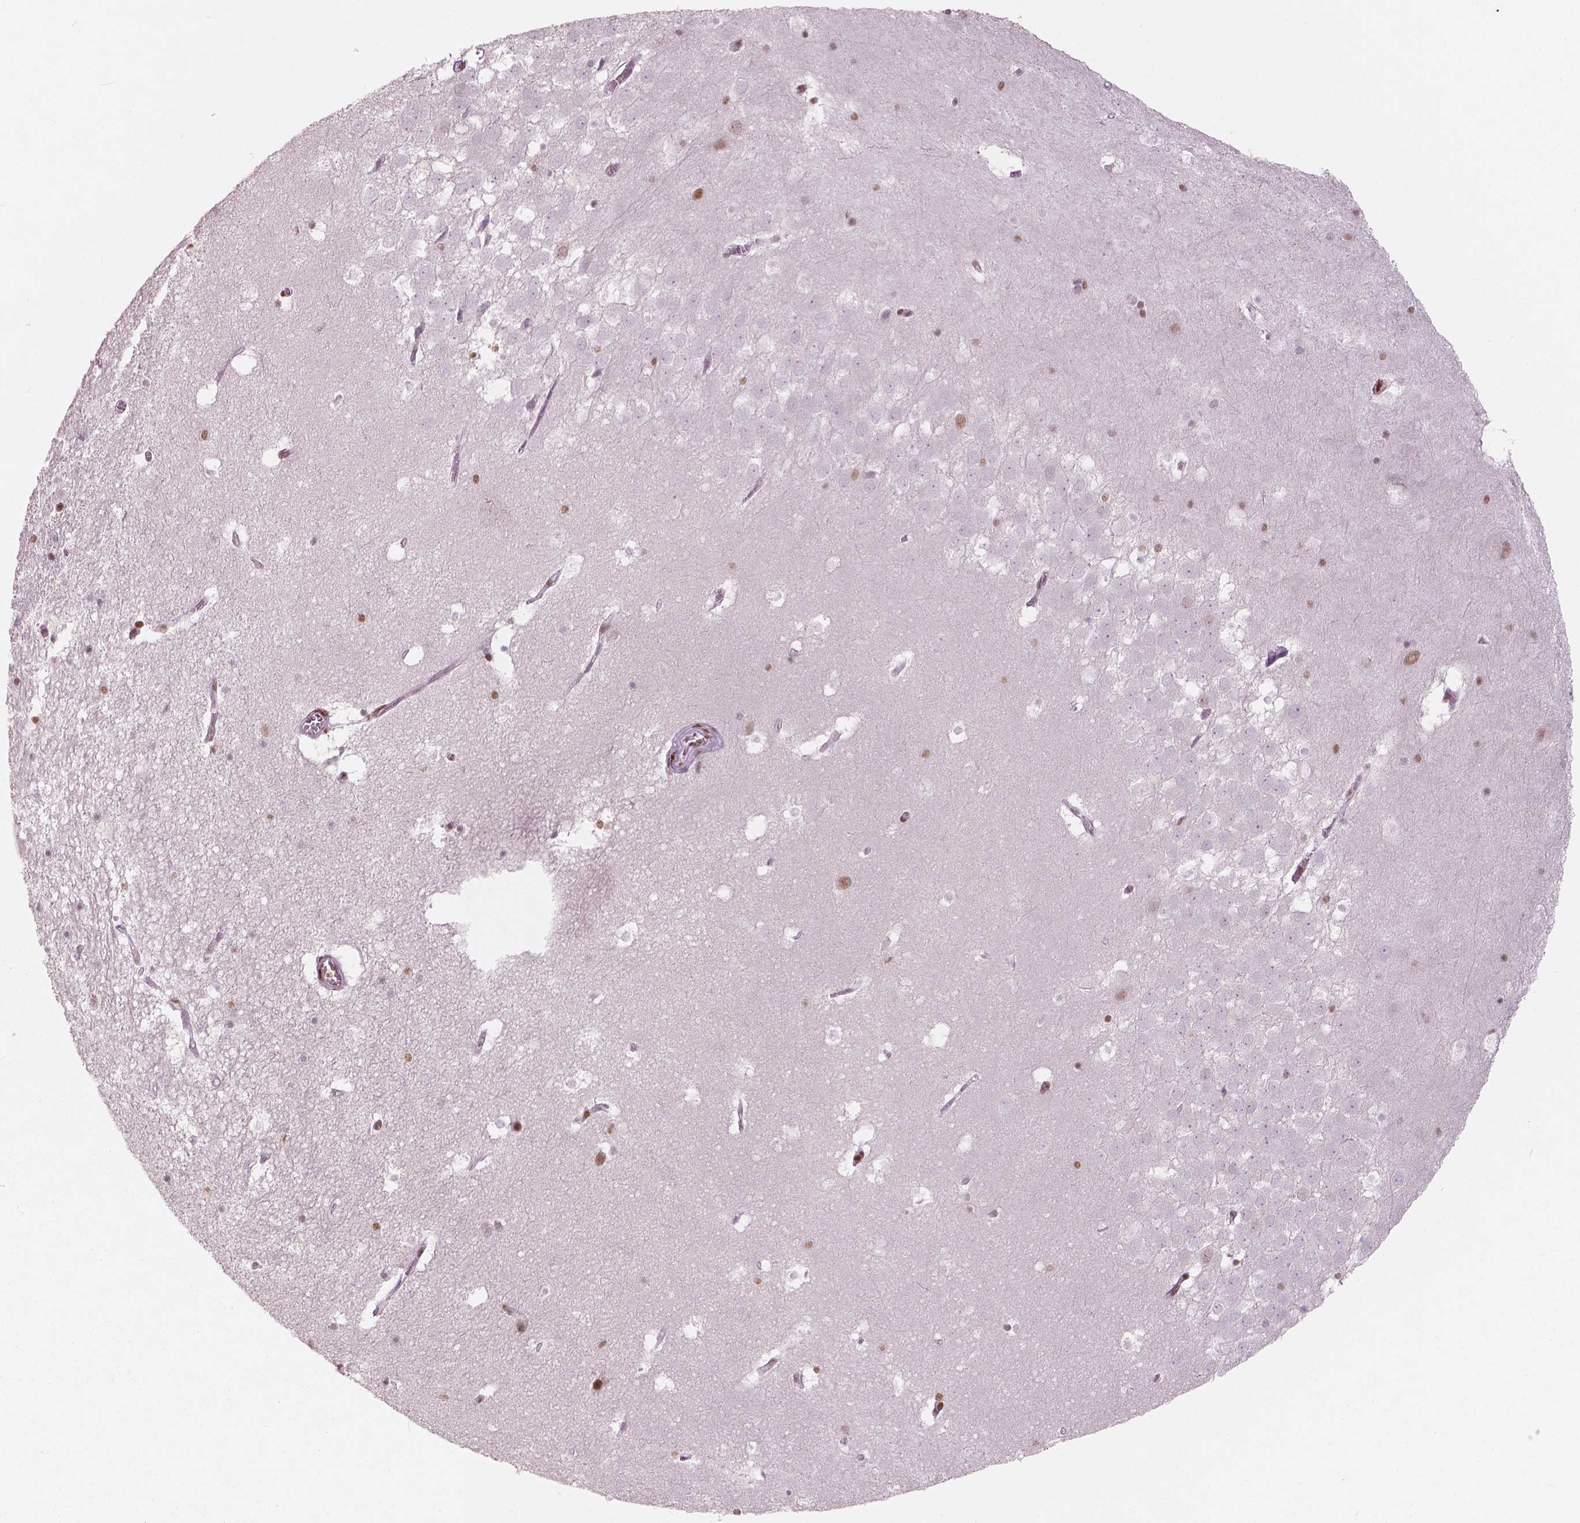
{"staining": {"intensity": "moderate", "quantity": "<25%", "location": "nuclear"}, "tissue": "hippocampus", "cell_type": "Glial cells", "image_type": "normal", "snomed": [{"axis": "morphology", "description": "Normal tissue, NOS"}, {"axis": "topography", "description": "Hippocampus"}], "caption": "Brown immunohistochemical staining in unremarkable human hippocampus demonstrates moderate nuclear expression in about <25% of glial cells. Using DAB (3,3'-diaminobenzidine) (brown) and hematoxylin (blue) stains, captured at high magnification using brightfield microscopy.", "gene": "BRD4", "patient": {"sex": "male", "age": 45}}